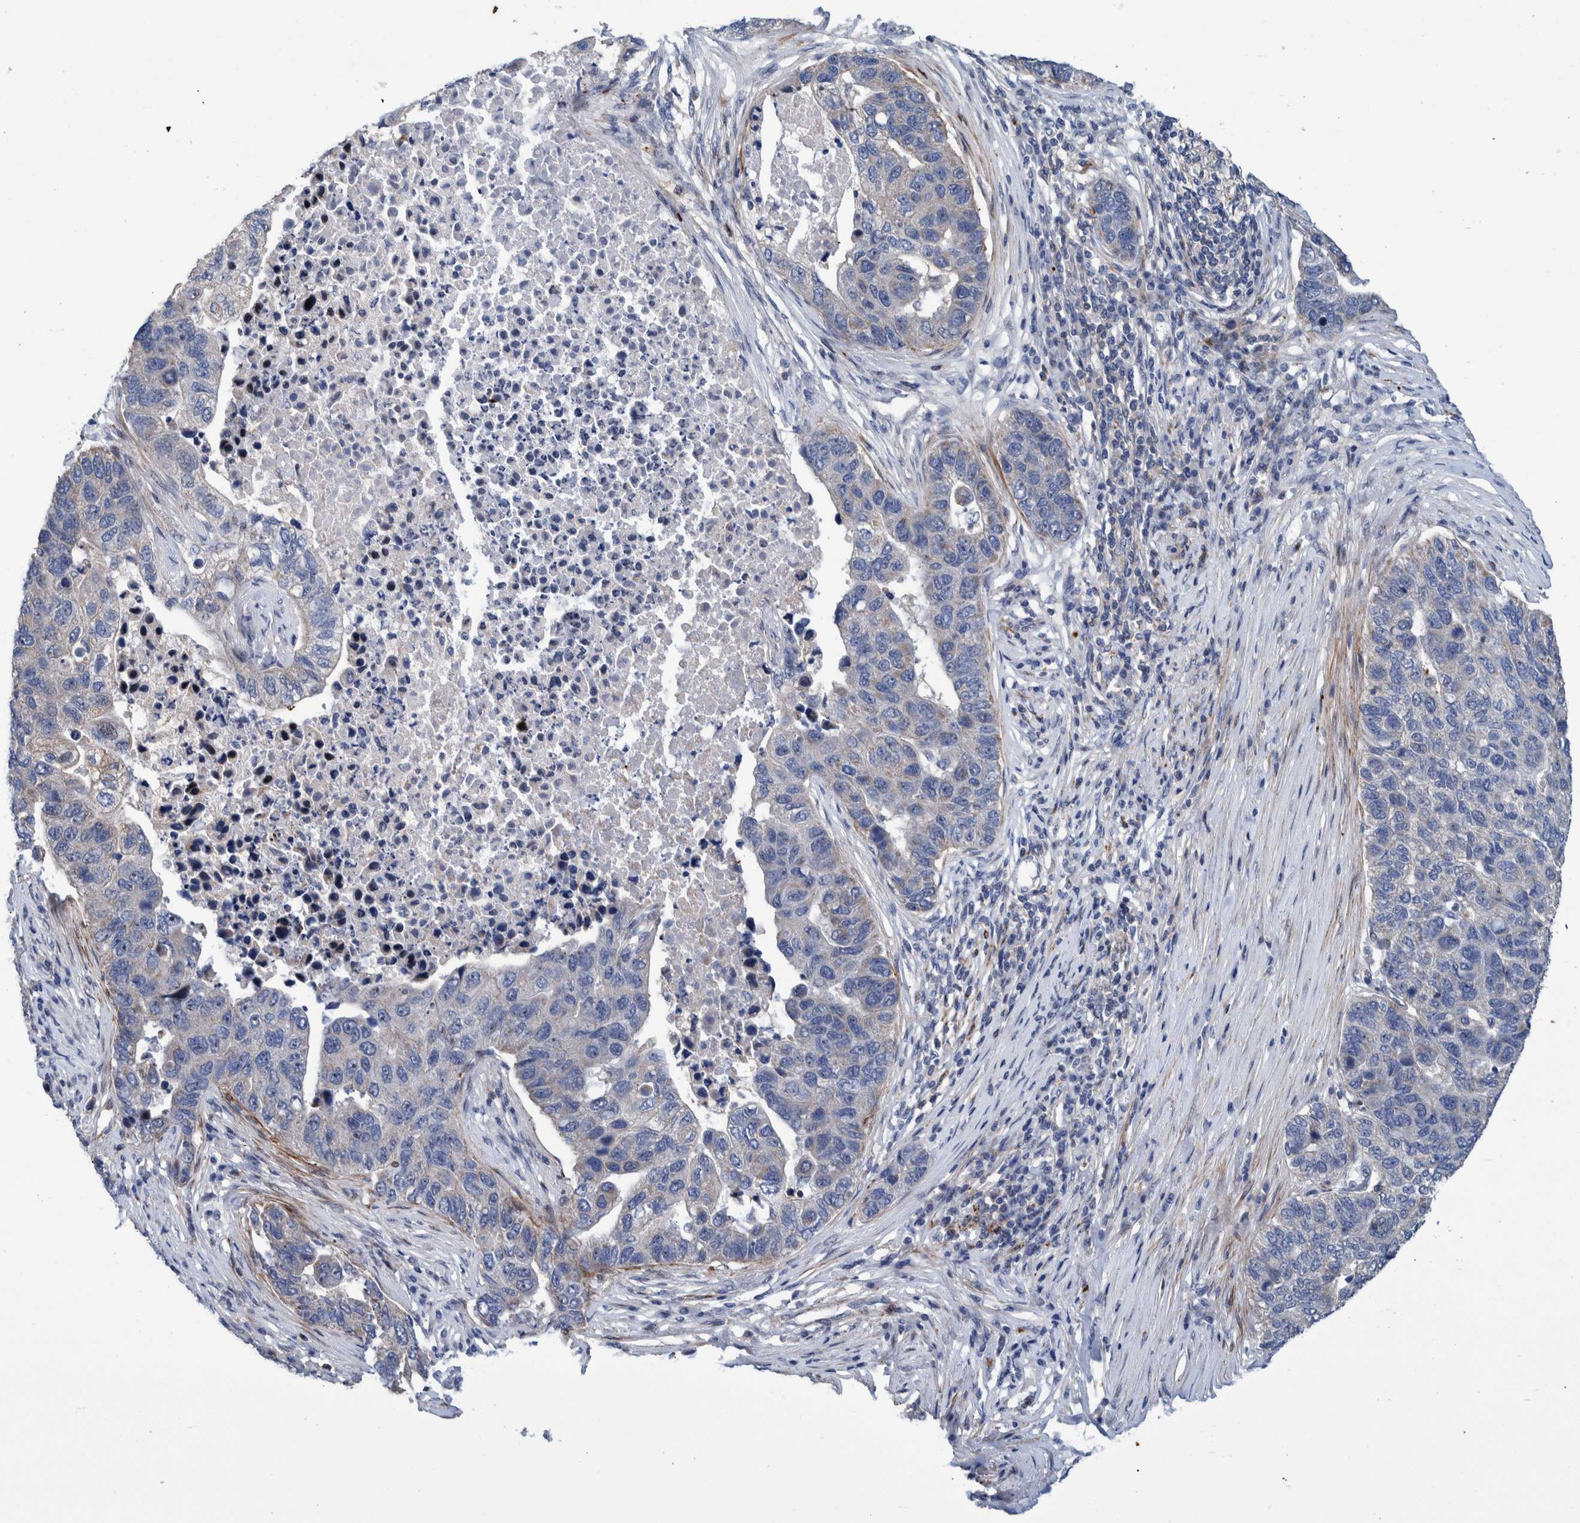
{"staining": {"intensity": "negative", "quantity": "none", "location": "none"}, "tissue": "pancreatic cancer", "cell_type": "Tumor cells", "image_type": "cancer", "snomed": [{"axis": "morphology", "description": "Adenocarcinoma, NOS"}, {"axis": "topography", "description": "Pancreas"}], "caption": "High power microscopy micrograph of an immunohistochemistry micrograph of pancreatic adenocarcinoma, revealing no significant positivity in tumor cells. (Immunohistochemistry, brightfield microscopy, high magnification).", "gene": "MKS1", "patient": {"sex": "female", "age": 61}}